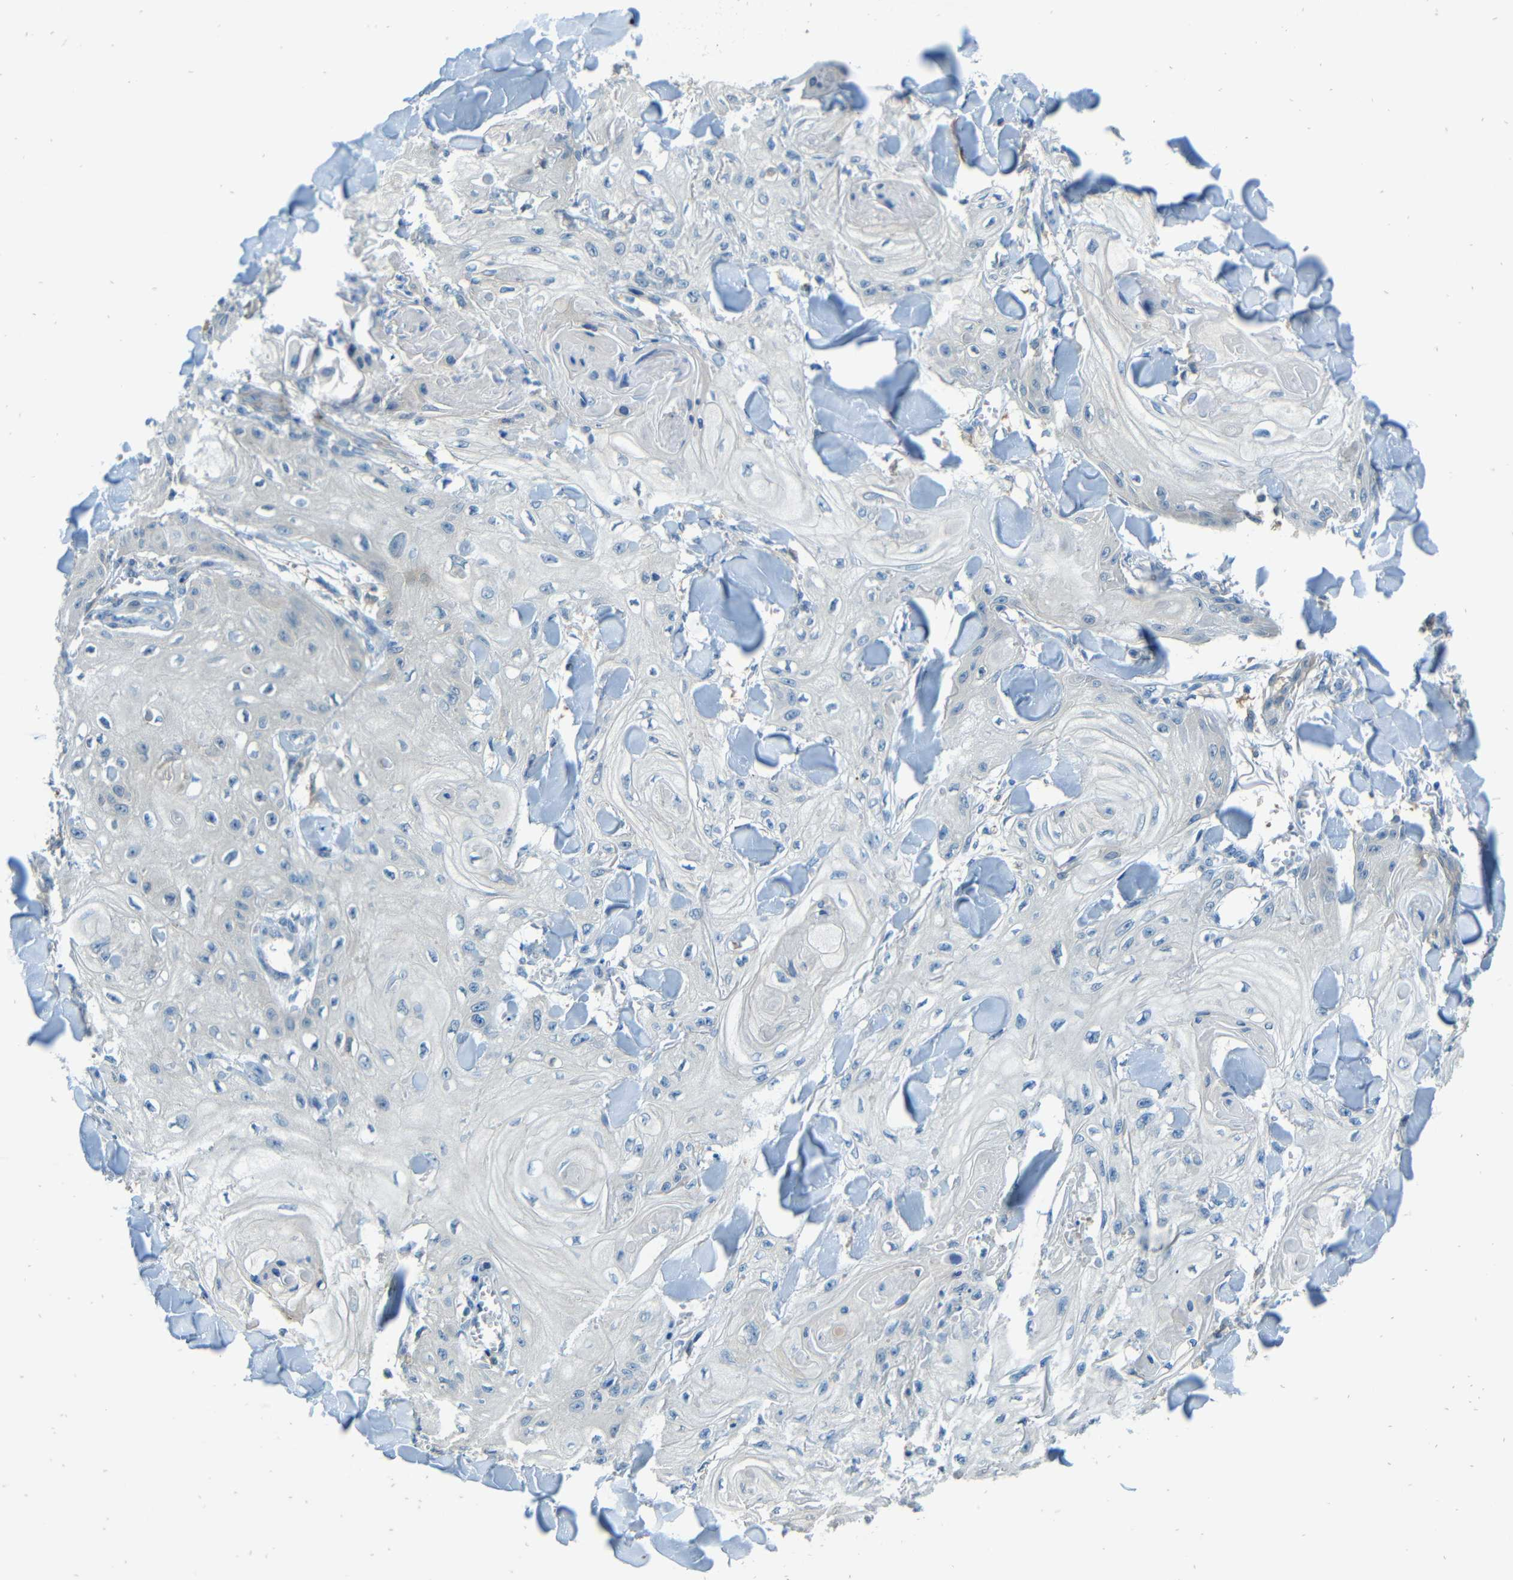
{"staining": {"intensity": "negative", "quantity": "none", "location": "none"}, "tissue": "skin cancer", "cell_type": "Tumor cells", "image_type": "cancer", "snomed": [{"axis": "morphology", "description": "Squamous cell carcinoma, NOS"}, {"axis": "topography", "description": "Skin"}], "caption": "IHC micrograph of squamous cell carcinoma (skin) stained for a protein (brown), which exhibits no positivity in tumor cells.", "gene": "CYP26B1", "patient": {"sex": "male", "age": 74}}